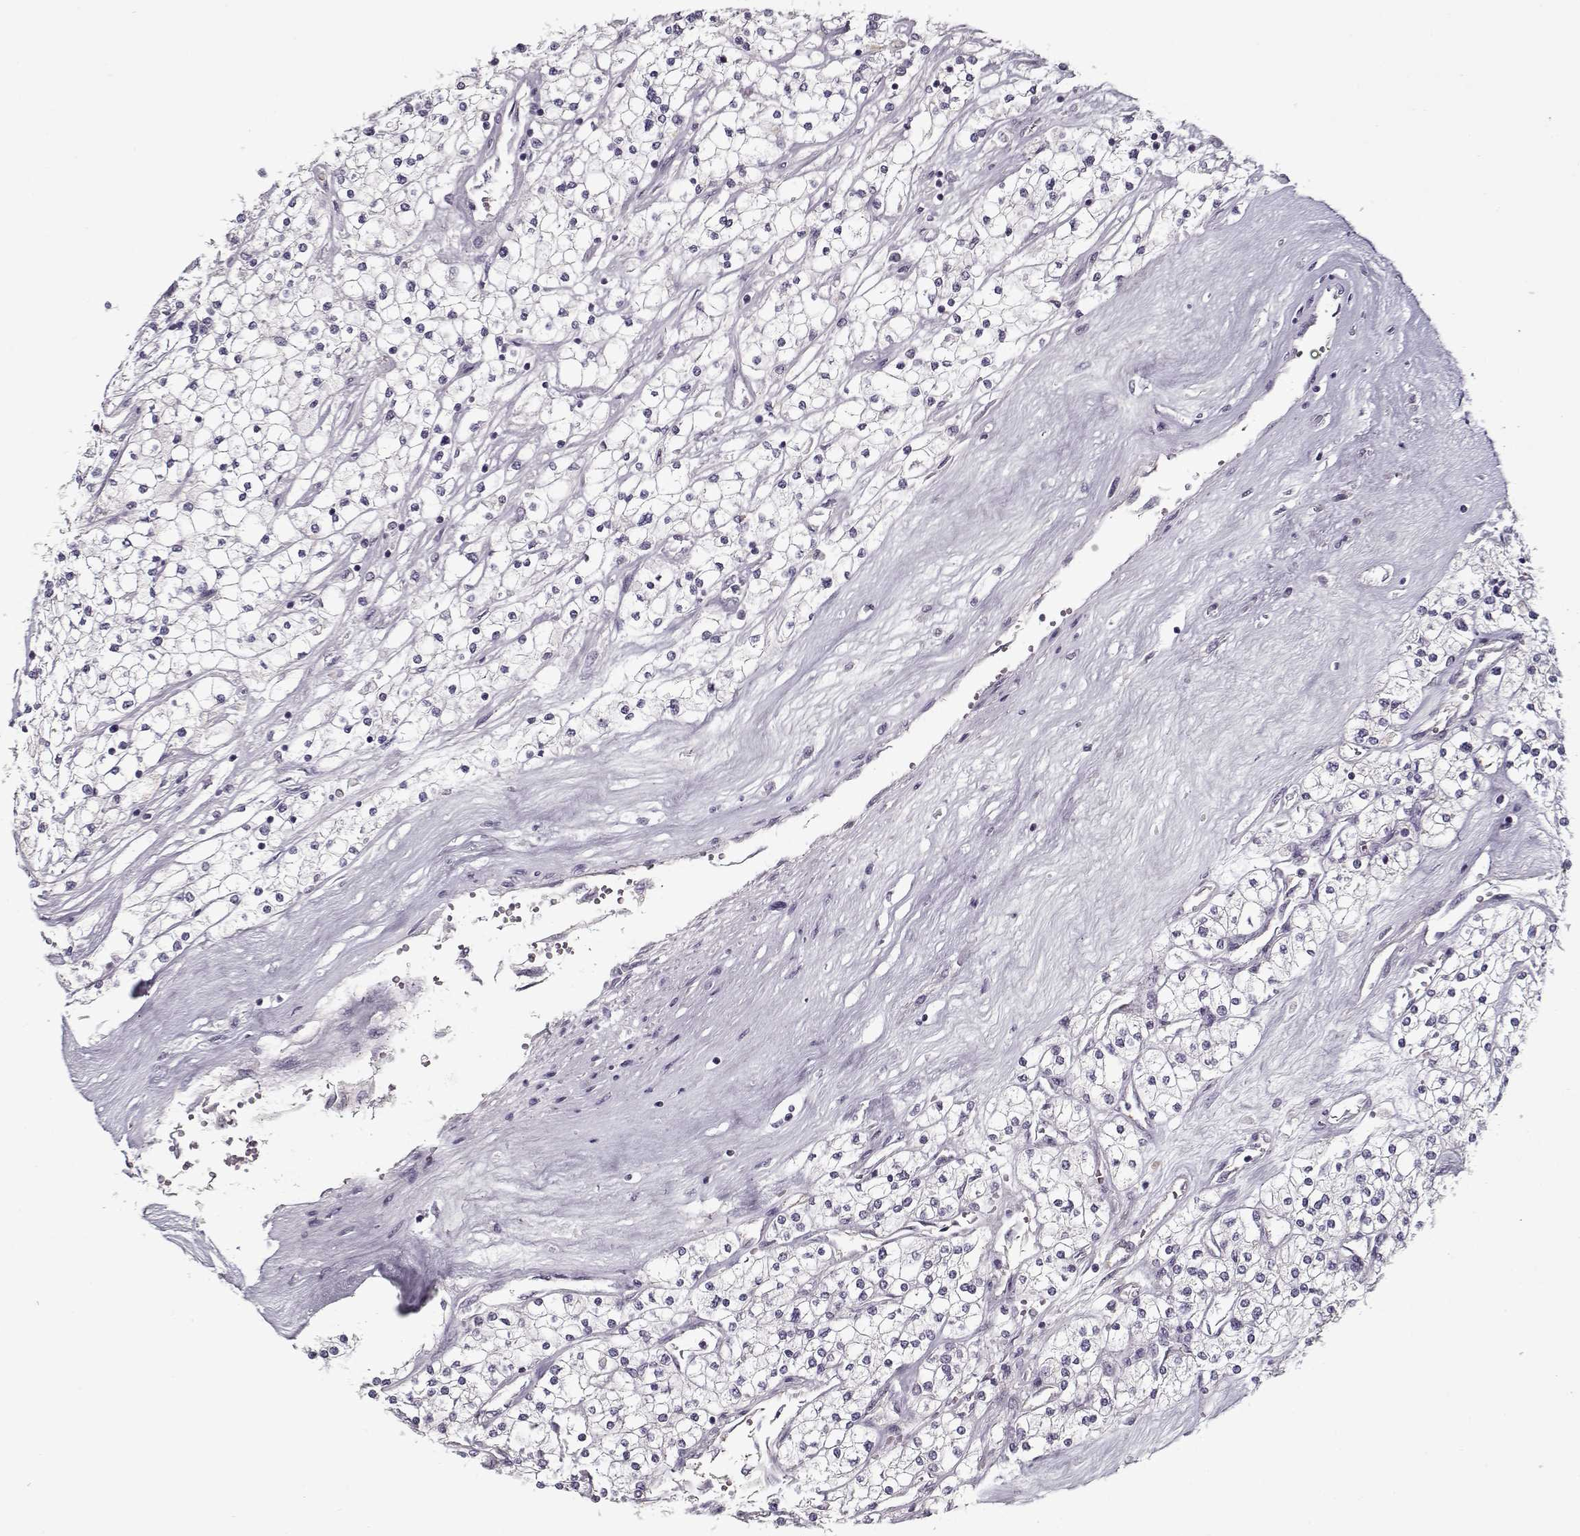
{"staining": {"intensity": "negative", "quantity": "none", "location": "none"}, "tissue": "renal cancer", "cell_type": "Tumor cells", "image_type": "cancer", "snomed": [{"axis": "morphology", "description": "Adenocarcinoma, NOS"}, {"axis": "topography", "description": "Kidney"}], "caption": "Immunohistochemistry micrograph of human renal cancer (adenocarcinoma) stained for a protein (brown), which displays no positivity in tumor cells.", "gene": "UNC13D", "patient": {"sex": "male", "age": 80}}